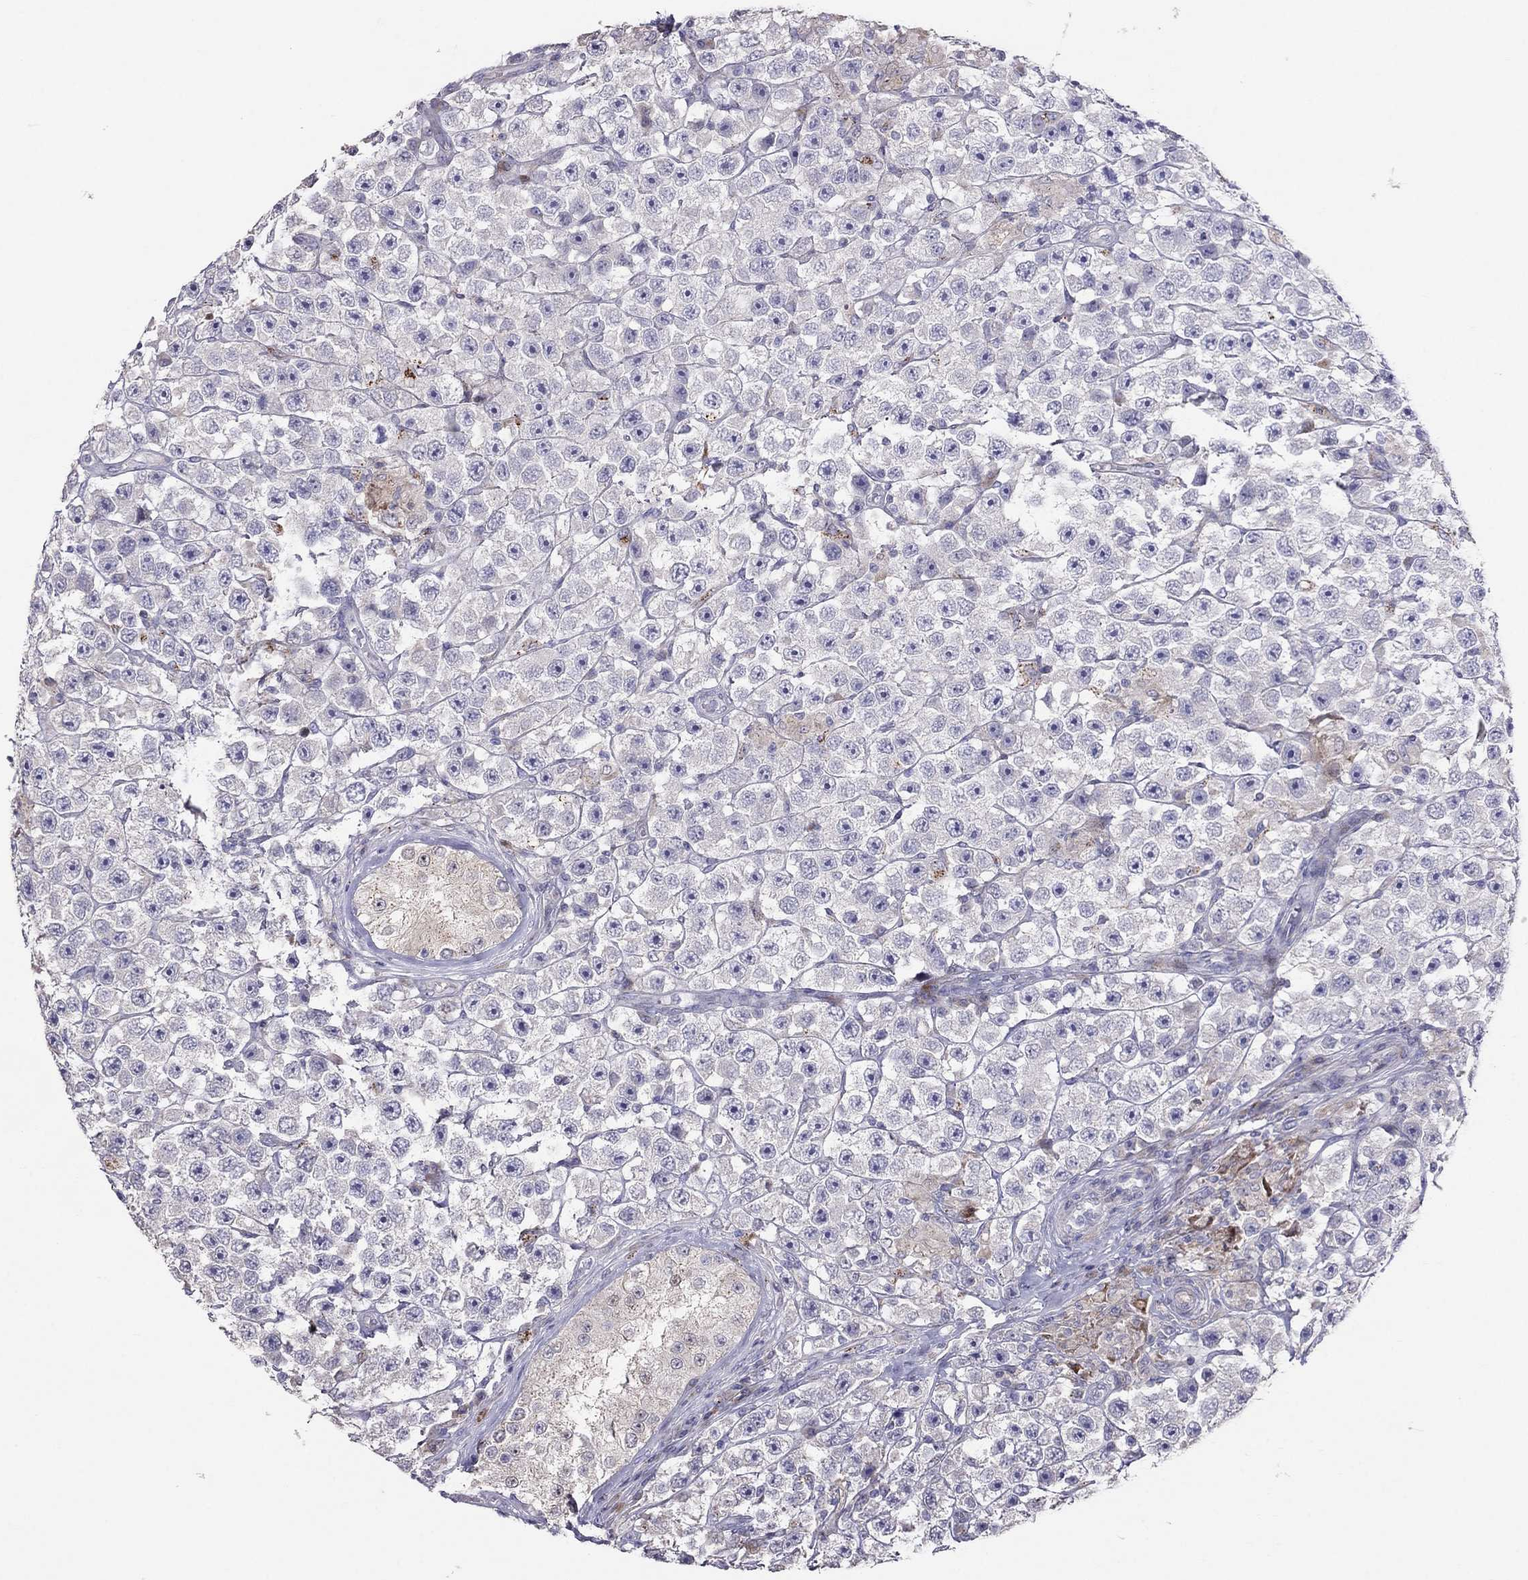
{"staining": {"intensity": "negative", "quantity": "none", "location": "none"}, "tissue": "testis cancer", "cell_type": "Tumor cells", "image_type": "cancer", "snomed": [{"axis": "morphology", "description": "Seminoma, NOS"}, {"axis": "topography", "description": "Testis"}], "caption": "Micrograph shows no significant protein expression in tumor cells of testis cancer (seminoma).", "gene": "MAGEB4", "patient": {"sex": "male", "age": 45}}